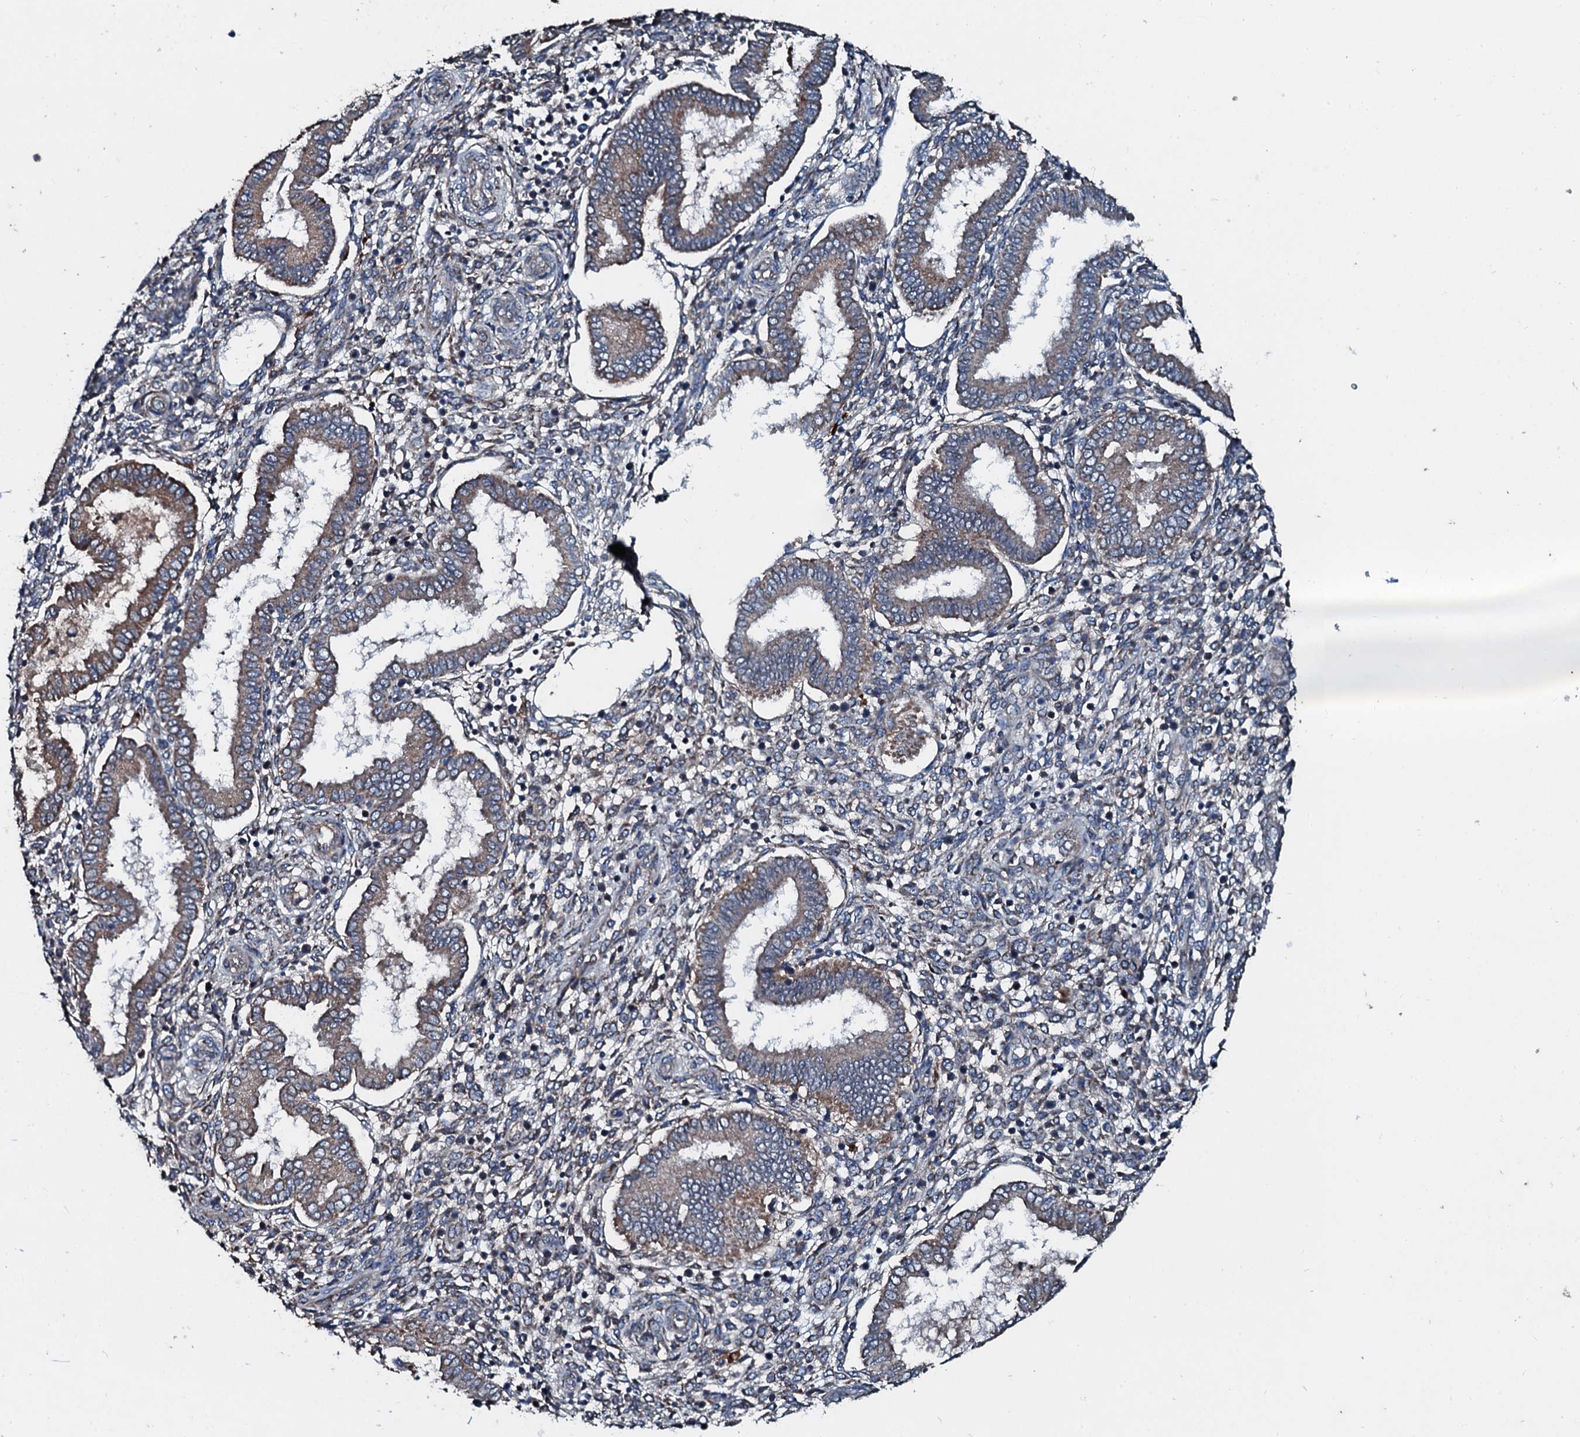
{"staining": {"intensity": "negative", "quantity": "none", "location": "none"}, "tissue": "endometrium", "cell_type": "Cells in endometrial stroma", "image_type": "normal", "snomed": [{"axis": "morphology", "description": "Normal tissue, NOS"}, {"axis": "topography", "description": "Endometrium"}], "caption": "DAB immunohistochemical staining of benign endometrium displays no significant staining in cells in endometrial stroma.", "gene": "ACSS3", "patient": {"sex": "female", "age": 24}}